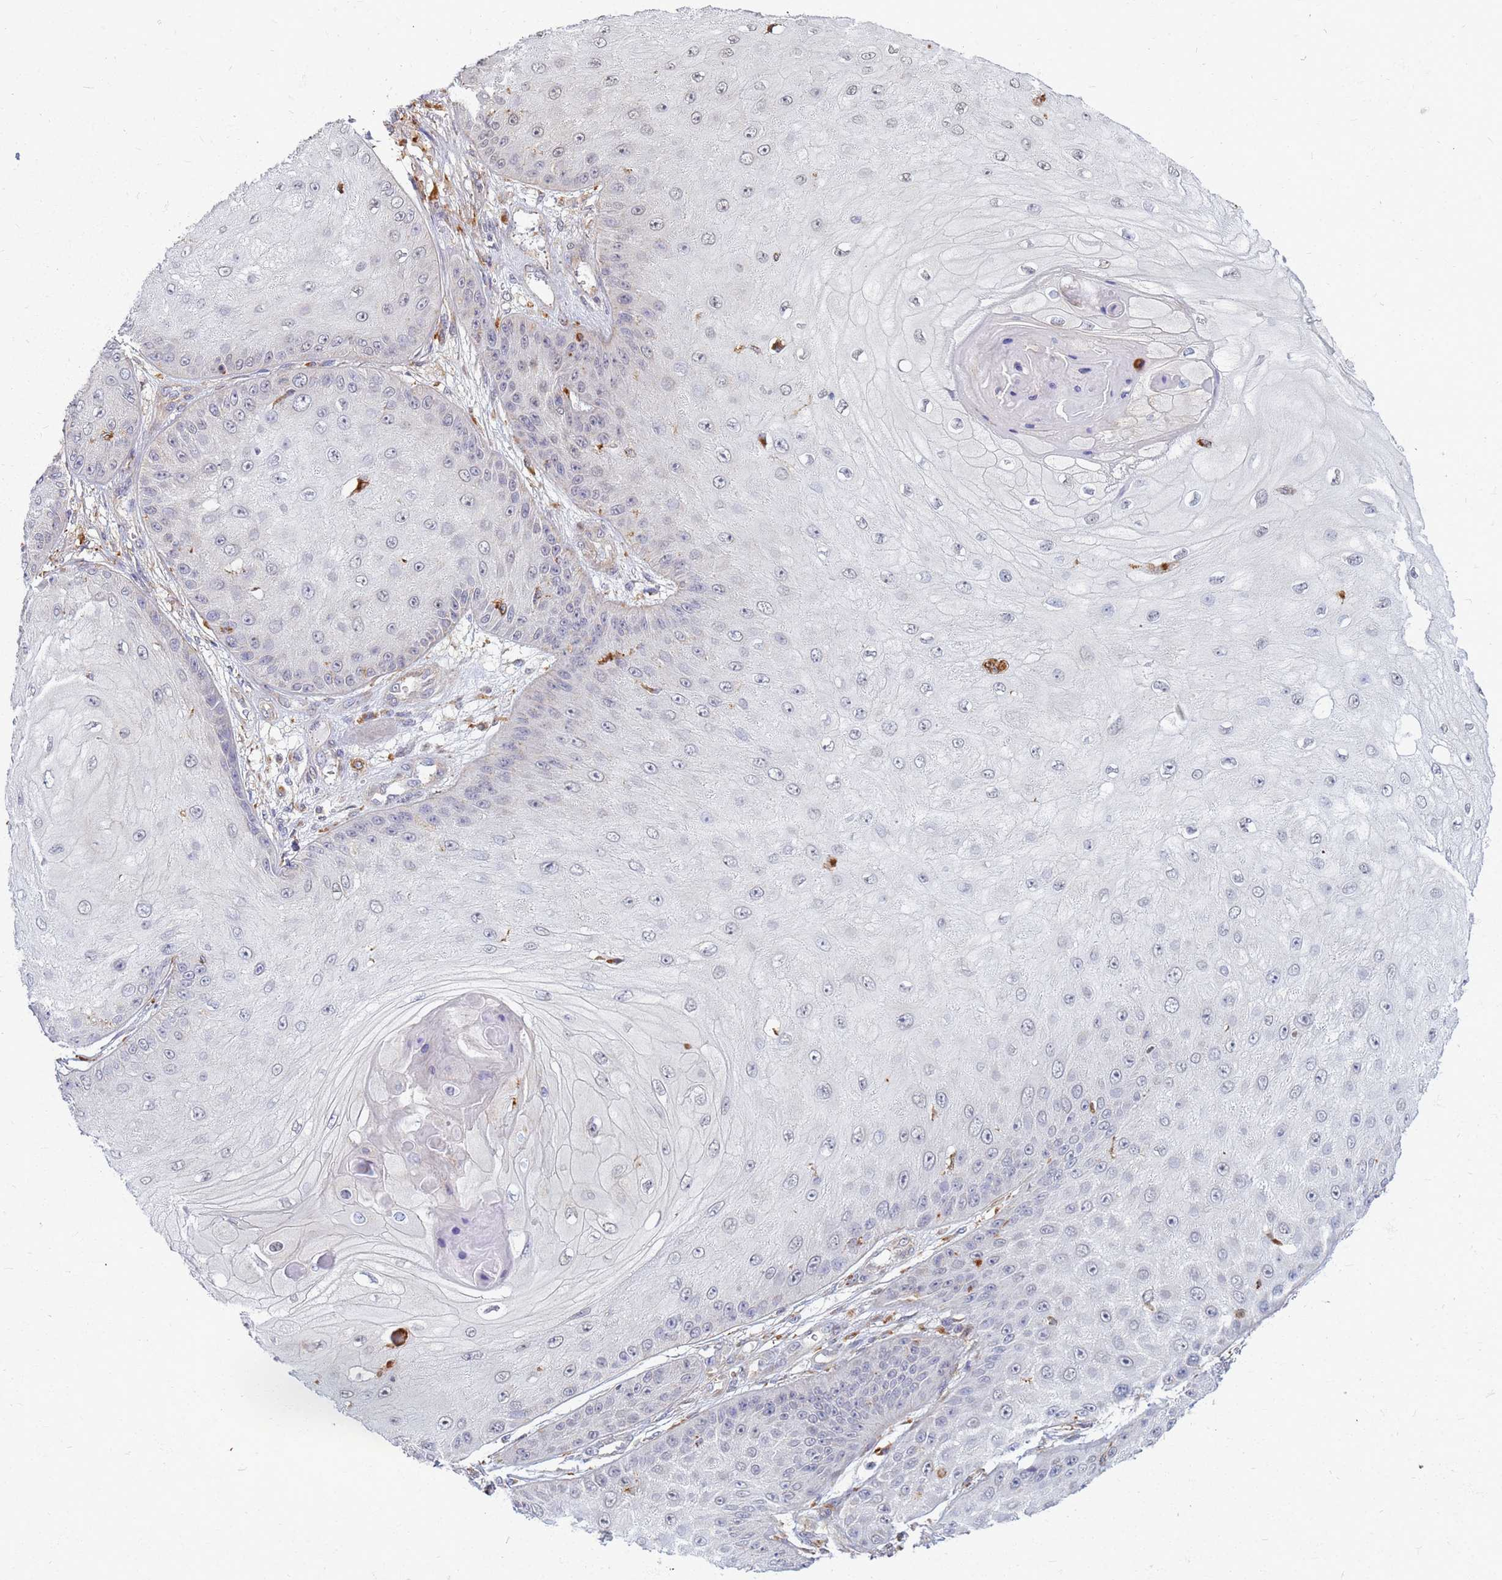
{"staining": {"intensity": "negative", "quantity": "none", "location": "none"}, "tissue": "skin cancer", "cell_type": "Tumor cells", "image_type": "cancer", "snomed": [{"axis": "morphology", "description": "Squamous cell carcinoma, NOS"}, {"axis": "topography", "description": "Skin"}], "caption": "This is an immunohistochemistry (IHC) histopathology image of human skin cancer (squamous cell carcinoma). There is no staining in tumor cells.", "gene": "ATP6V1E1", "patient": {"sex": "male", "age": 70}}